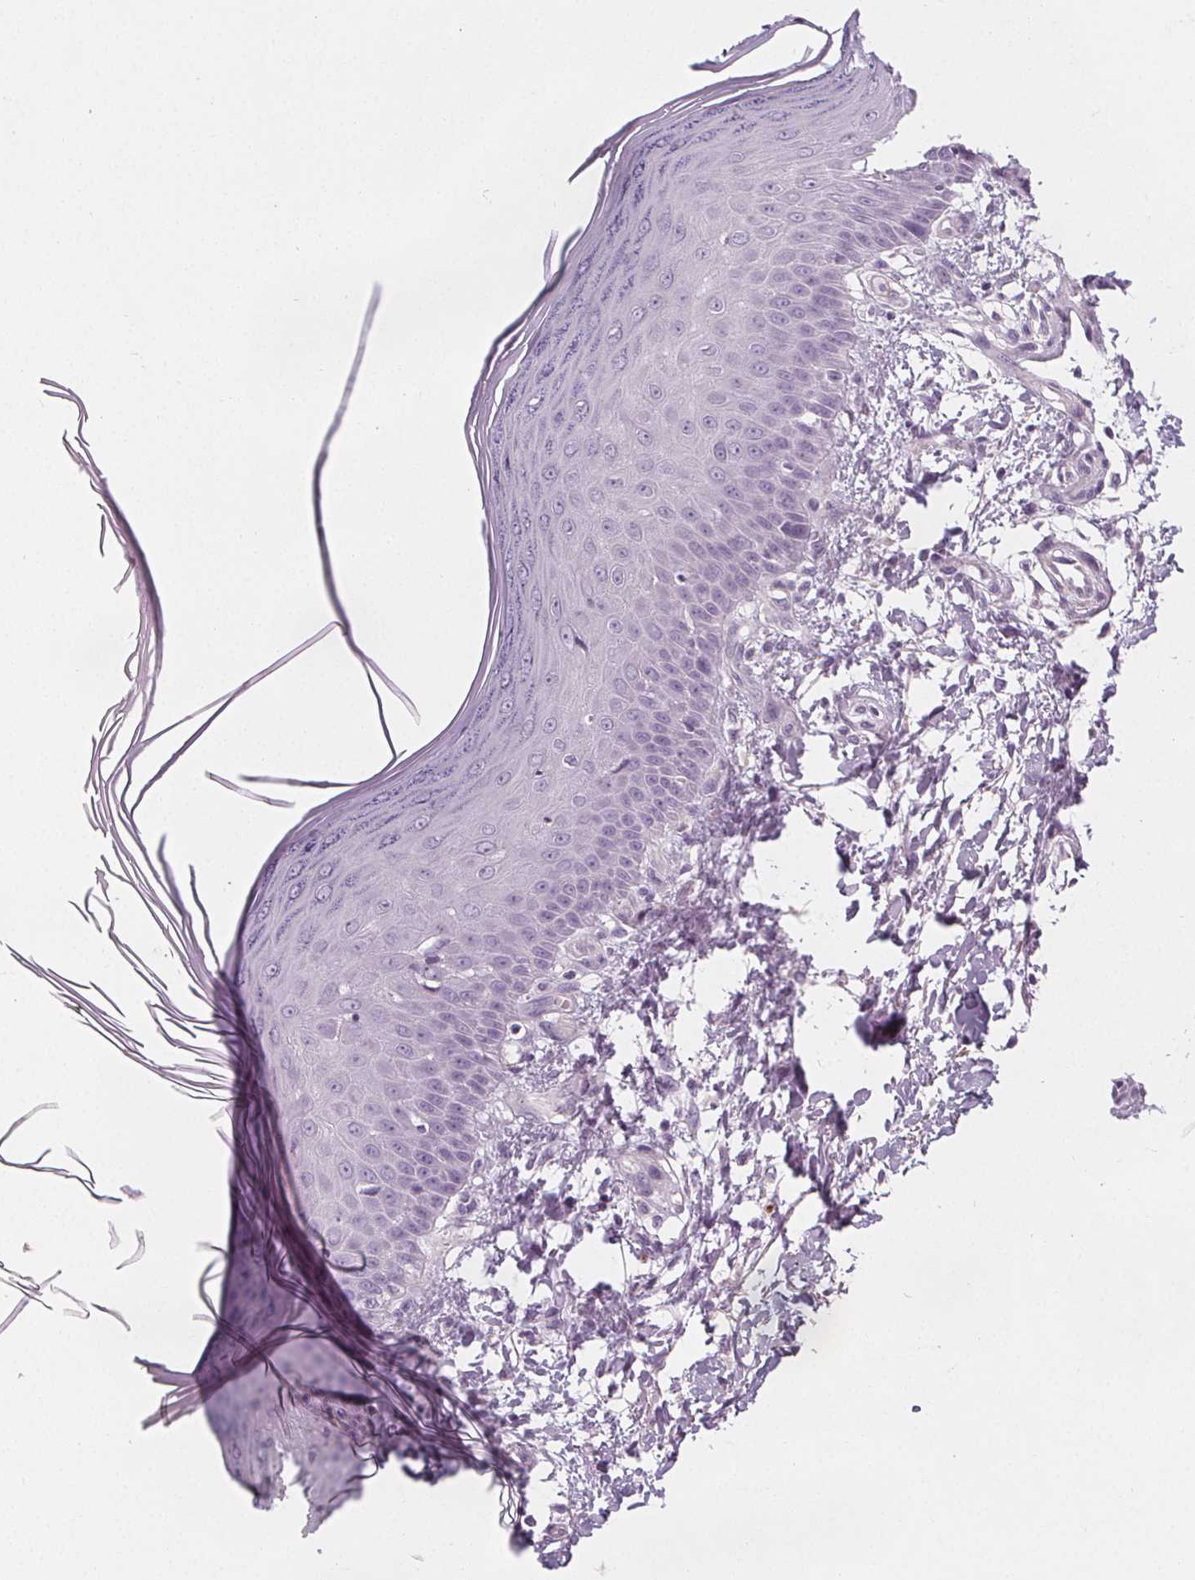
{"staining": {"intensity": "negative", "quantity": "none", "location": "none"}, "tissue": "skin", "cell_type": "Fibroblasts", "image_type": "normal", "snomed": [{"axis": "morphology", "description": "Normal tissue, NOS"}, {"axis": "topography", "description": "Skin"}], "caption": "This histopathology image is of benign skin stained with immunohistochemistry to label a protein in brown with the nuclei are counter-stained blue. There is no staining in fibroblasts. Nuclei are stained in blue.", "gene": "SLC5A12", "patient": {"sex": "female", "age": 62}}